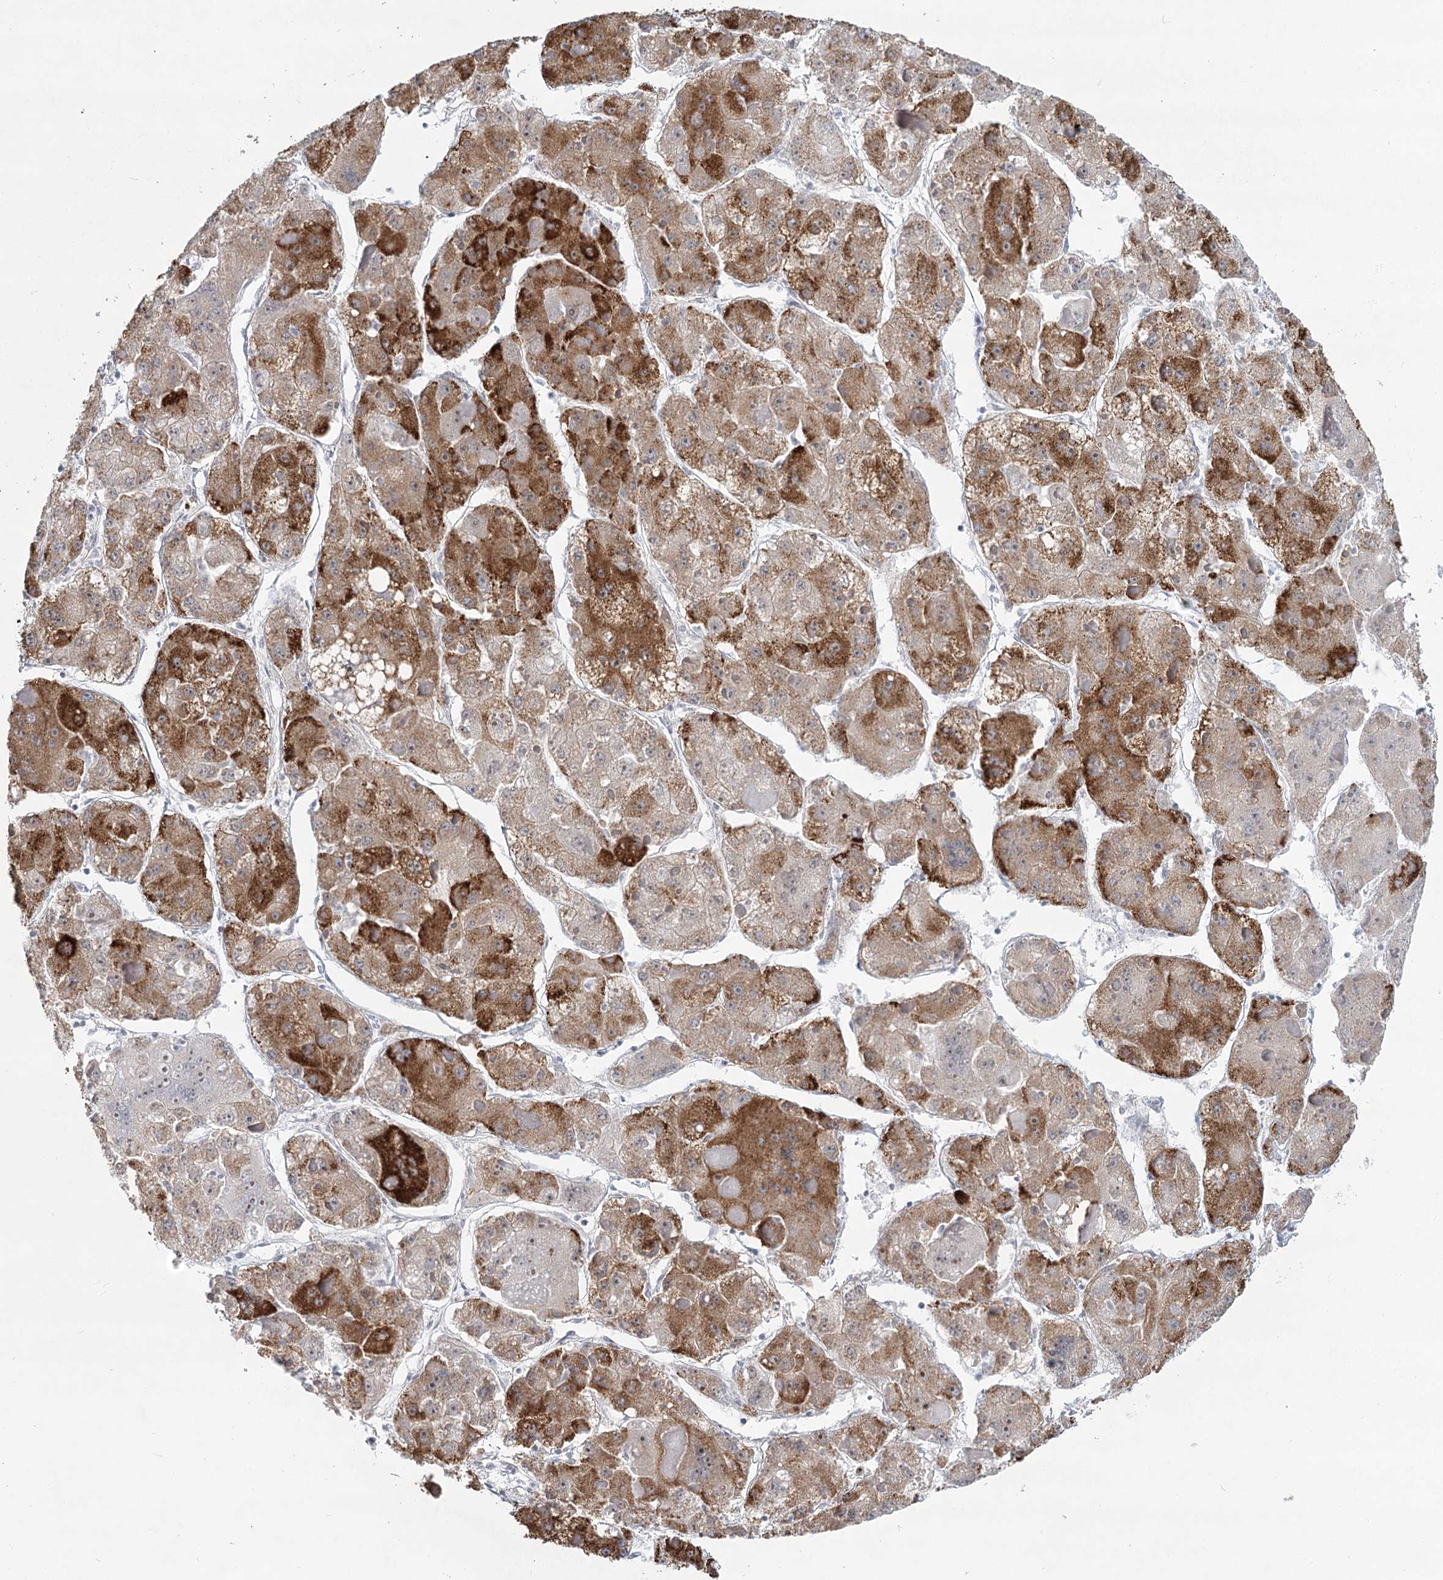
{"staining": {"intensity": "strong", "quantity": "25%-75%", "location": "cytoplasmic/membranous"}, "tissue": "liver cancer", "cell_type": "Tumor cells", "image_type": "cancer", "snomed": [{"axis": "morphology", "description": "Carcinoma, Hepatocellular, NOS"}, {"axis": "topography", "description": "Liver"}], "caption": "A brown stain highlights strong cytoplasmic/membranous staining of a protein in liver cancer tumor cells.", "gene": "SPINK13", "patient": {"sex": "female", "age": 73}}